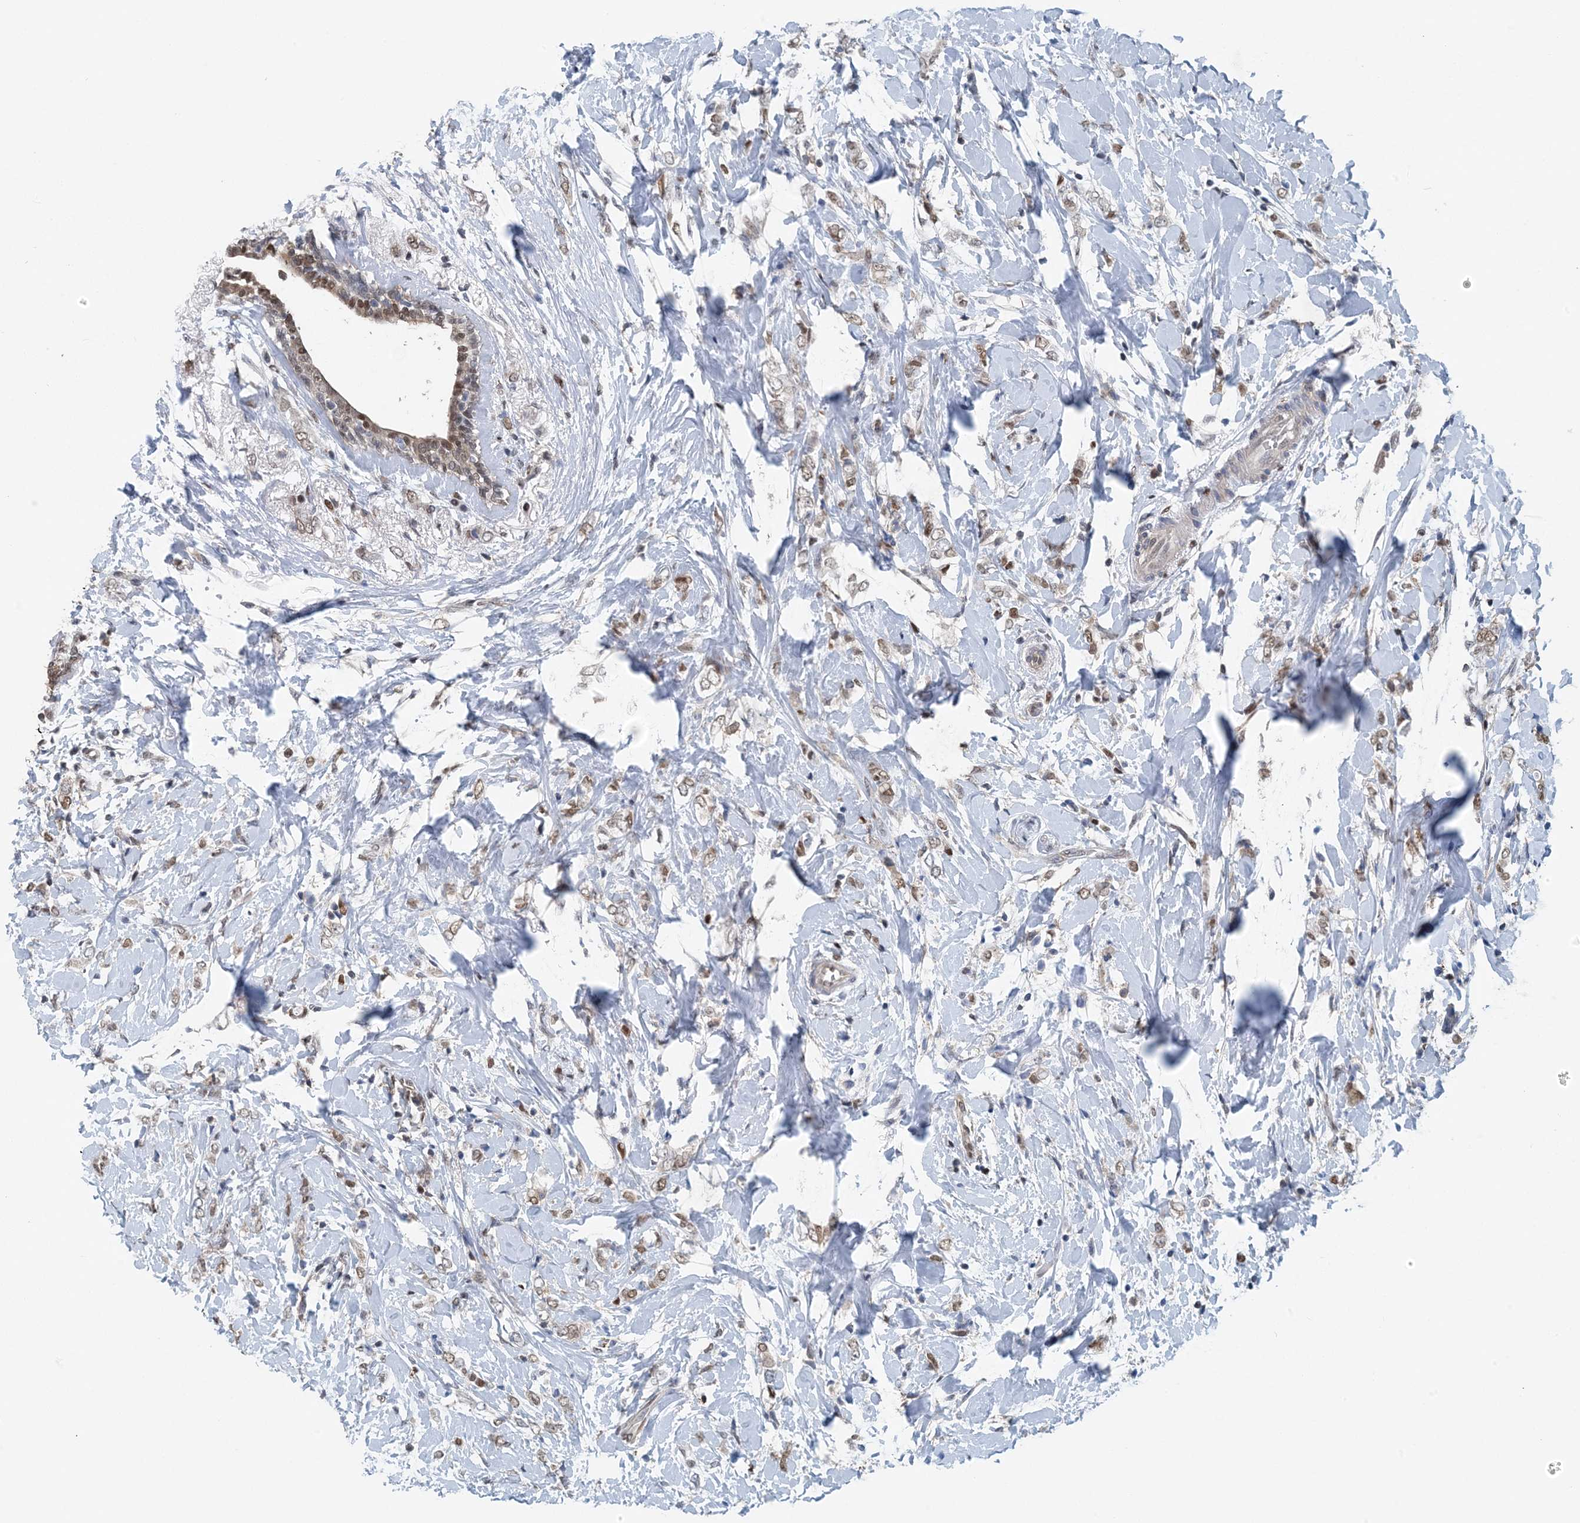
{"staining": {"intensity": "weak", "quantity": "25%-75%", "location": "cytoplasmic/membranous,nuclear"}, "tissue": "breast cancer", "cell_type": "Tumor cells", "image_type": "cancer", "snomed": [{"axis": "morphology", "description": "Normal tissue, NOS"}, {"axis": "morphology", "description": "Lobular carcinoma"}, {"axis": "topography", "description": "Breast"}], "caption": "Immunohistochemical staining of breast cancer (lobular carcinoma) shows weak cytoplasmic/membranous and nuclear protein staining in about 25%-75% of tumor cells. The staining was performed using DAB to visualize the protein expression in brown, while the nuclei were stained in blue with hematoxylin (Magnification: 20x).", "gene": "HIKESHI", "patient": {"sex": "female", "age": 47}}